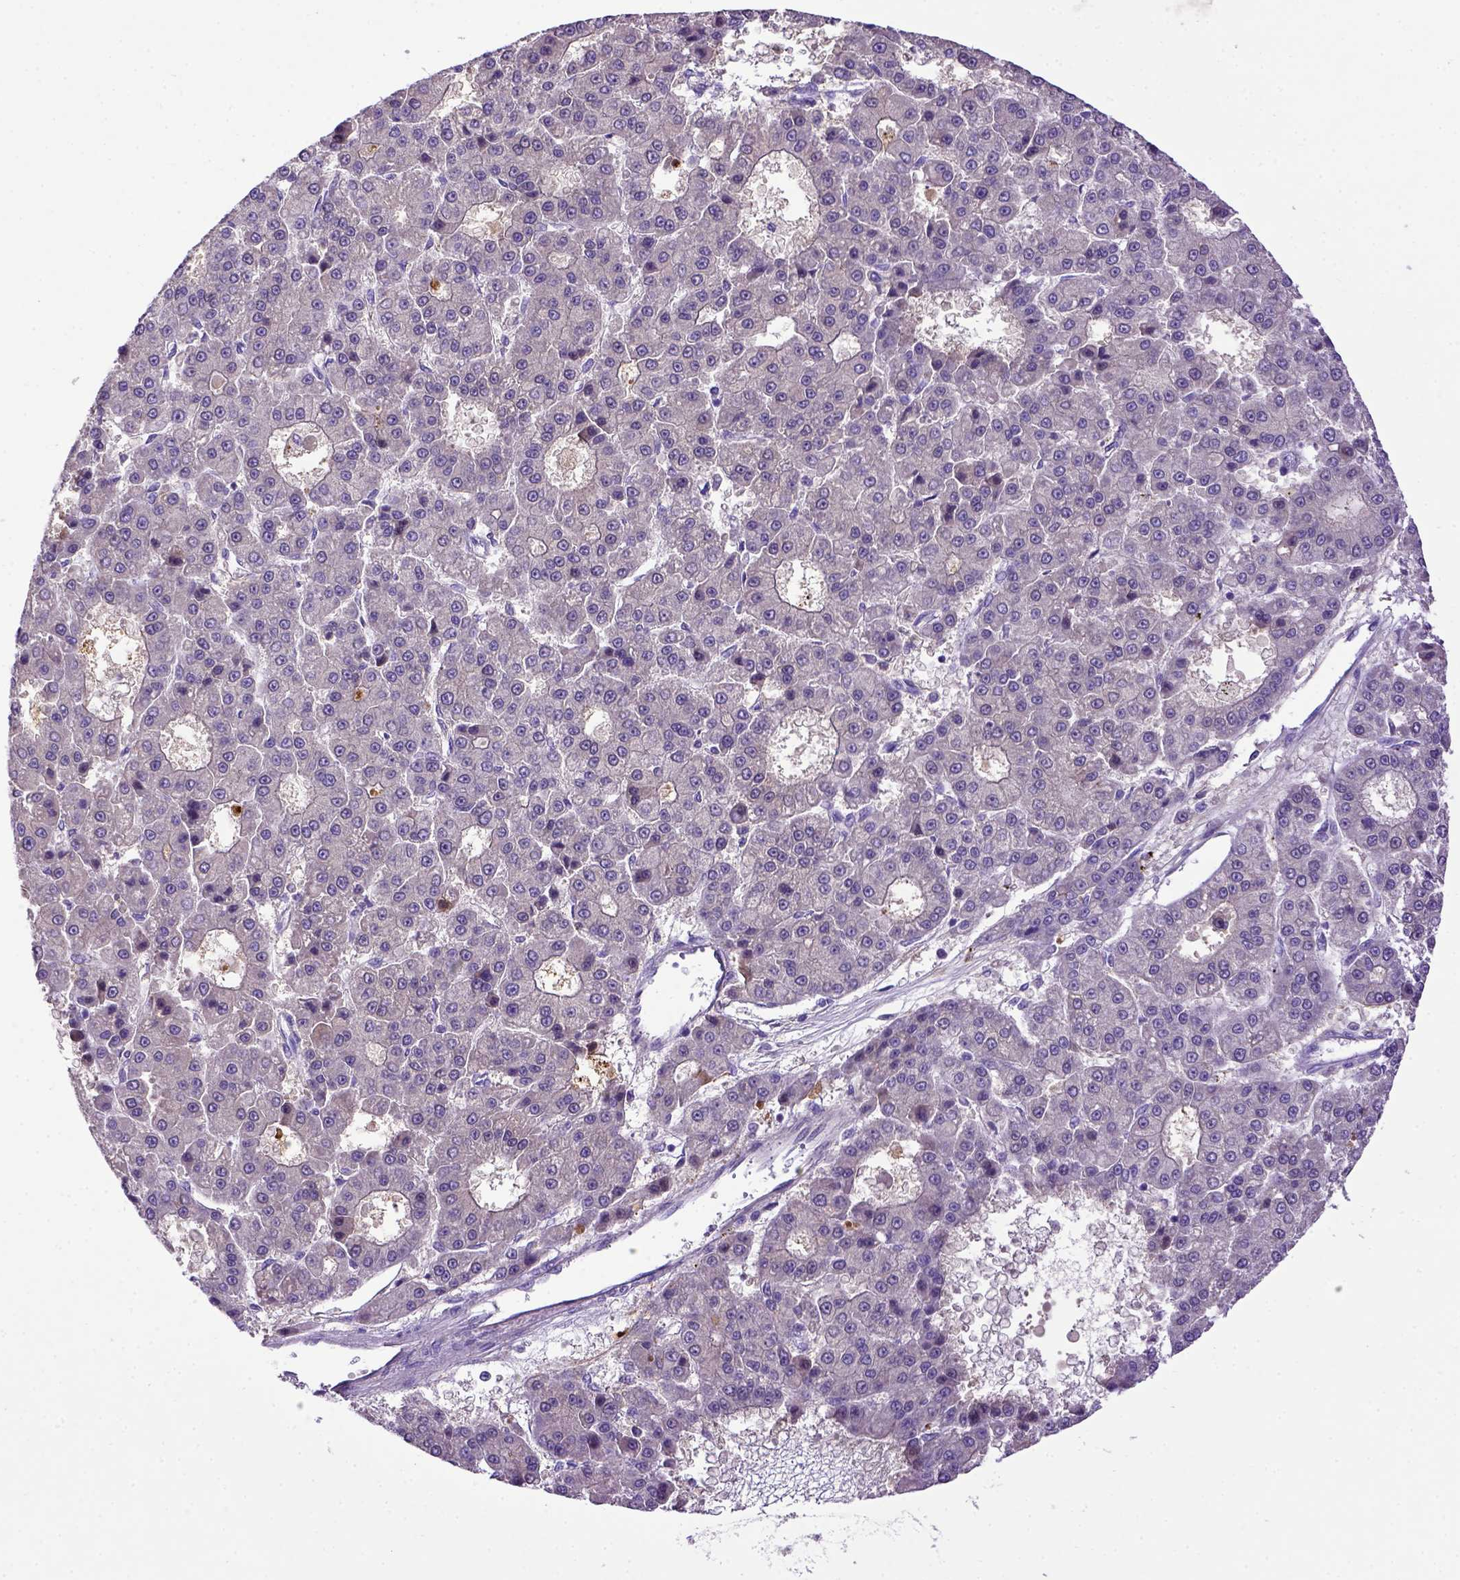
{"staining": {"intensity": "negative", "quantity": "none", "location": "none"}, "tissue": "liver cancer", "cell_type": "Tumor cells", "image_type": "cancer", "snomed": [{"axis": "morphology", "description": "Carcinoma, Hepatocellular, NOS"}, {"axis": "topography", "description": "Liver"}], "caption": "High power microscopy image of an immunohistochemistry (IHC) histopathology image of liver hepatocellular carcinoma, revealing no significant positivity in tumor cells.", "gene": "ADAM12", "patient": {"sex": "male", "age": 70}}